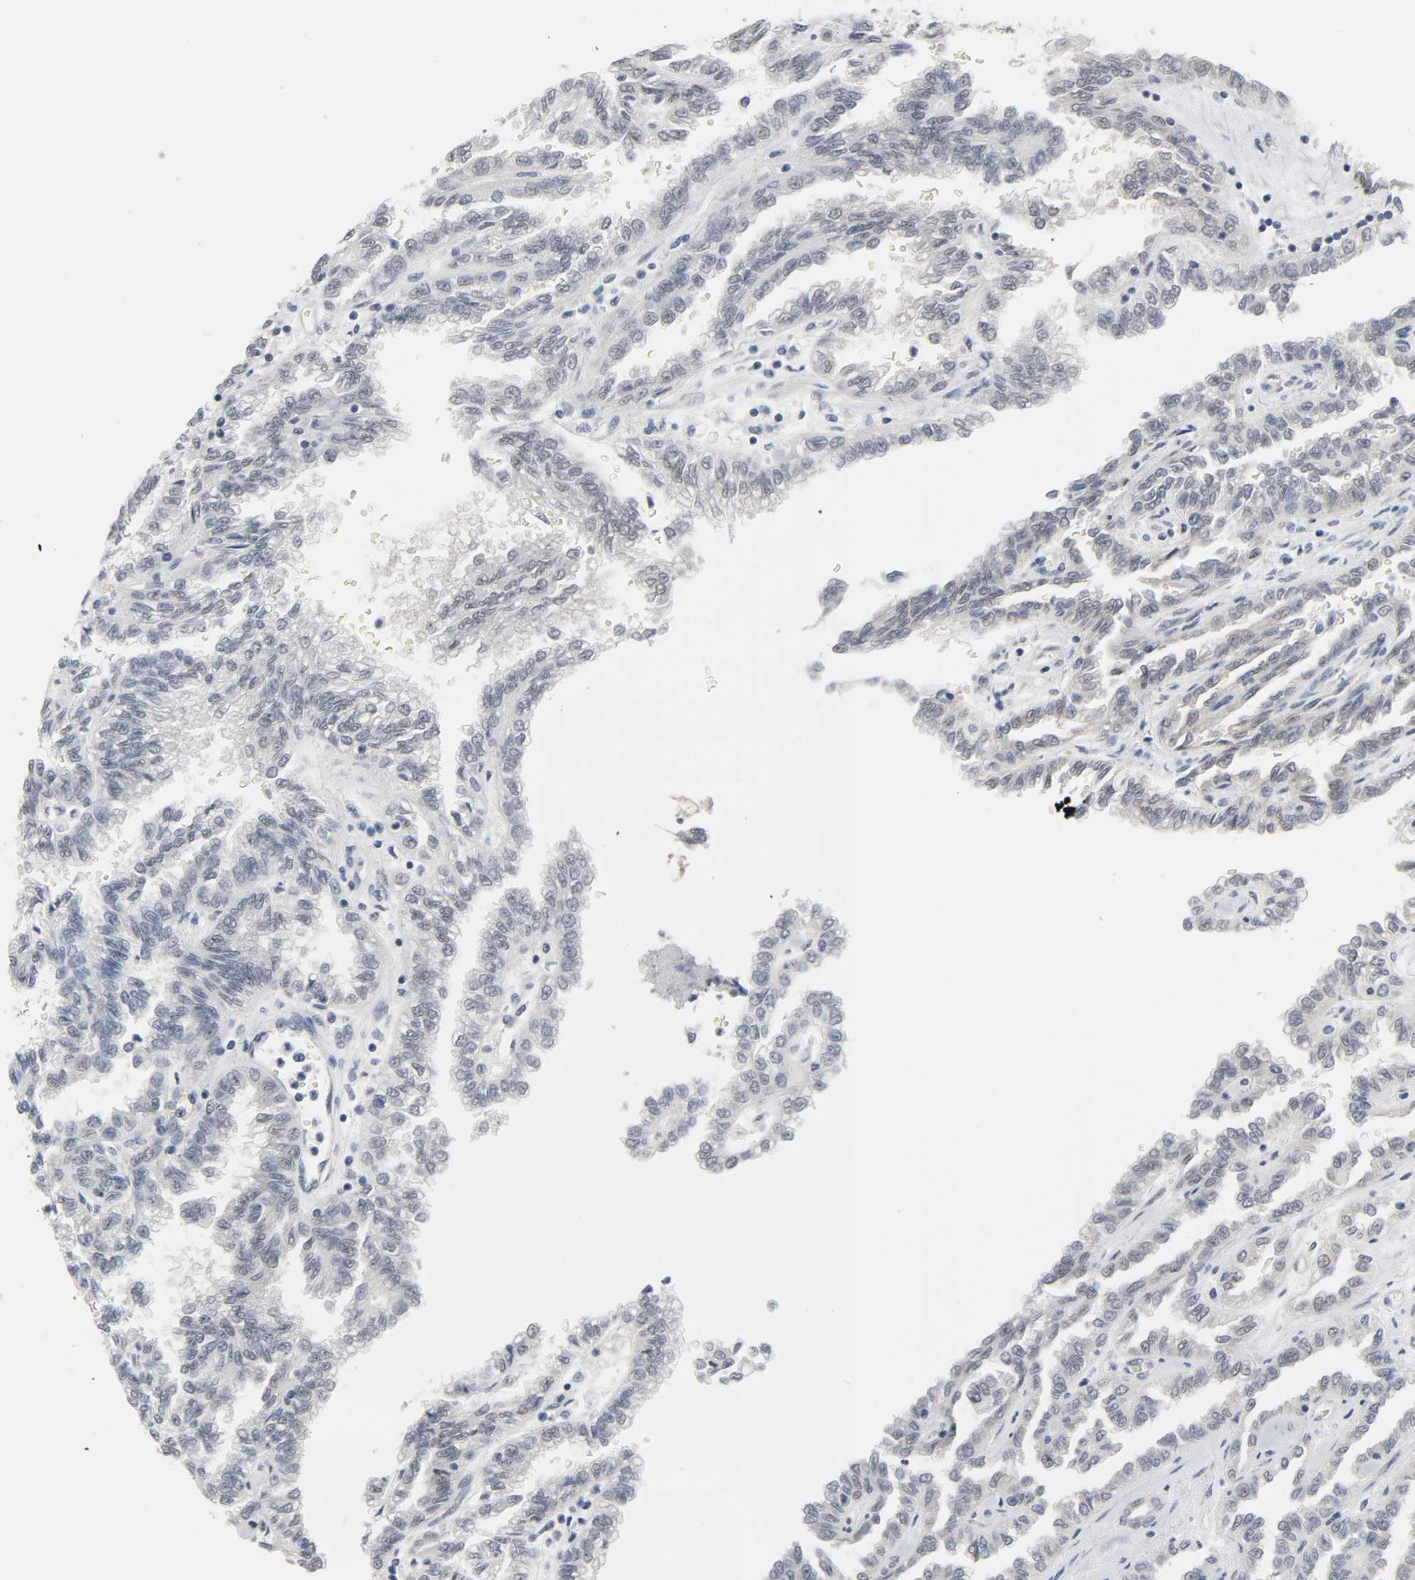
{"staining": {"intensity": "negative", "quantity": "none", "location": "none"}, "tissue": "renal cancer", "cell_type": "Tumor cells", "image_type": "cancer", "snomed": [{"axis": "morphology", "description": "Inflammation, NOS"}, {"axis": "morphology", "description": "Adenocarcinoma, NOS"}, {"axis": "topography", "description": "Kidney"}], "caption": "This is an IHC photomicrograph of human renal cancer. There is no expression in tumor cells.", "gene": "ACSS2", "patient": {"sex": "male", "age": 68}}